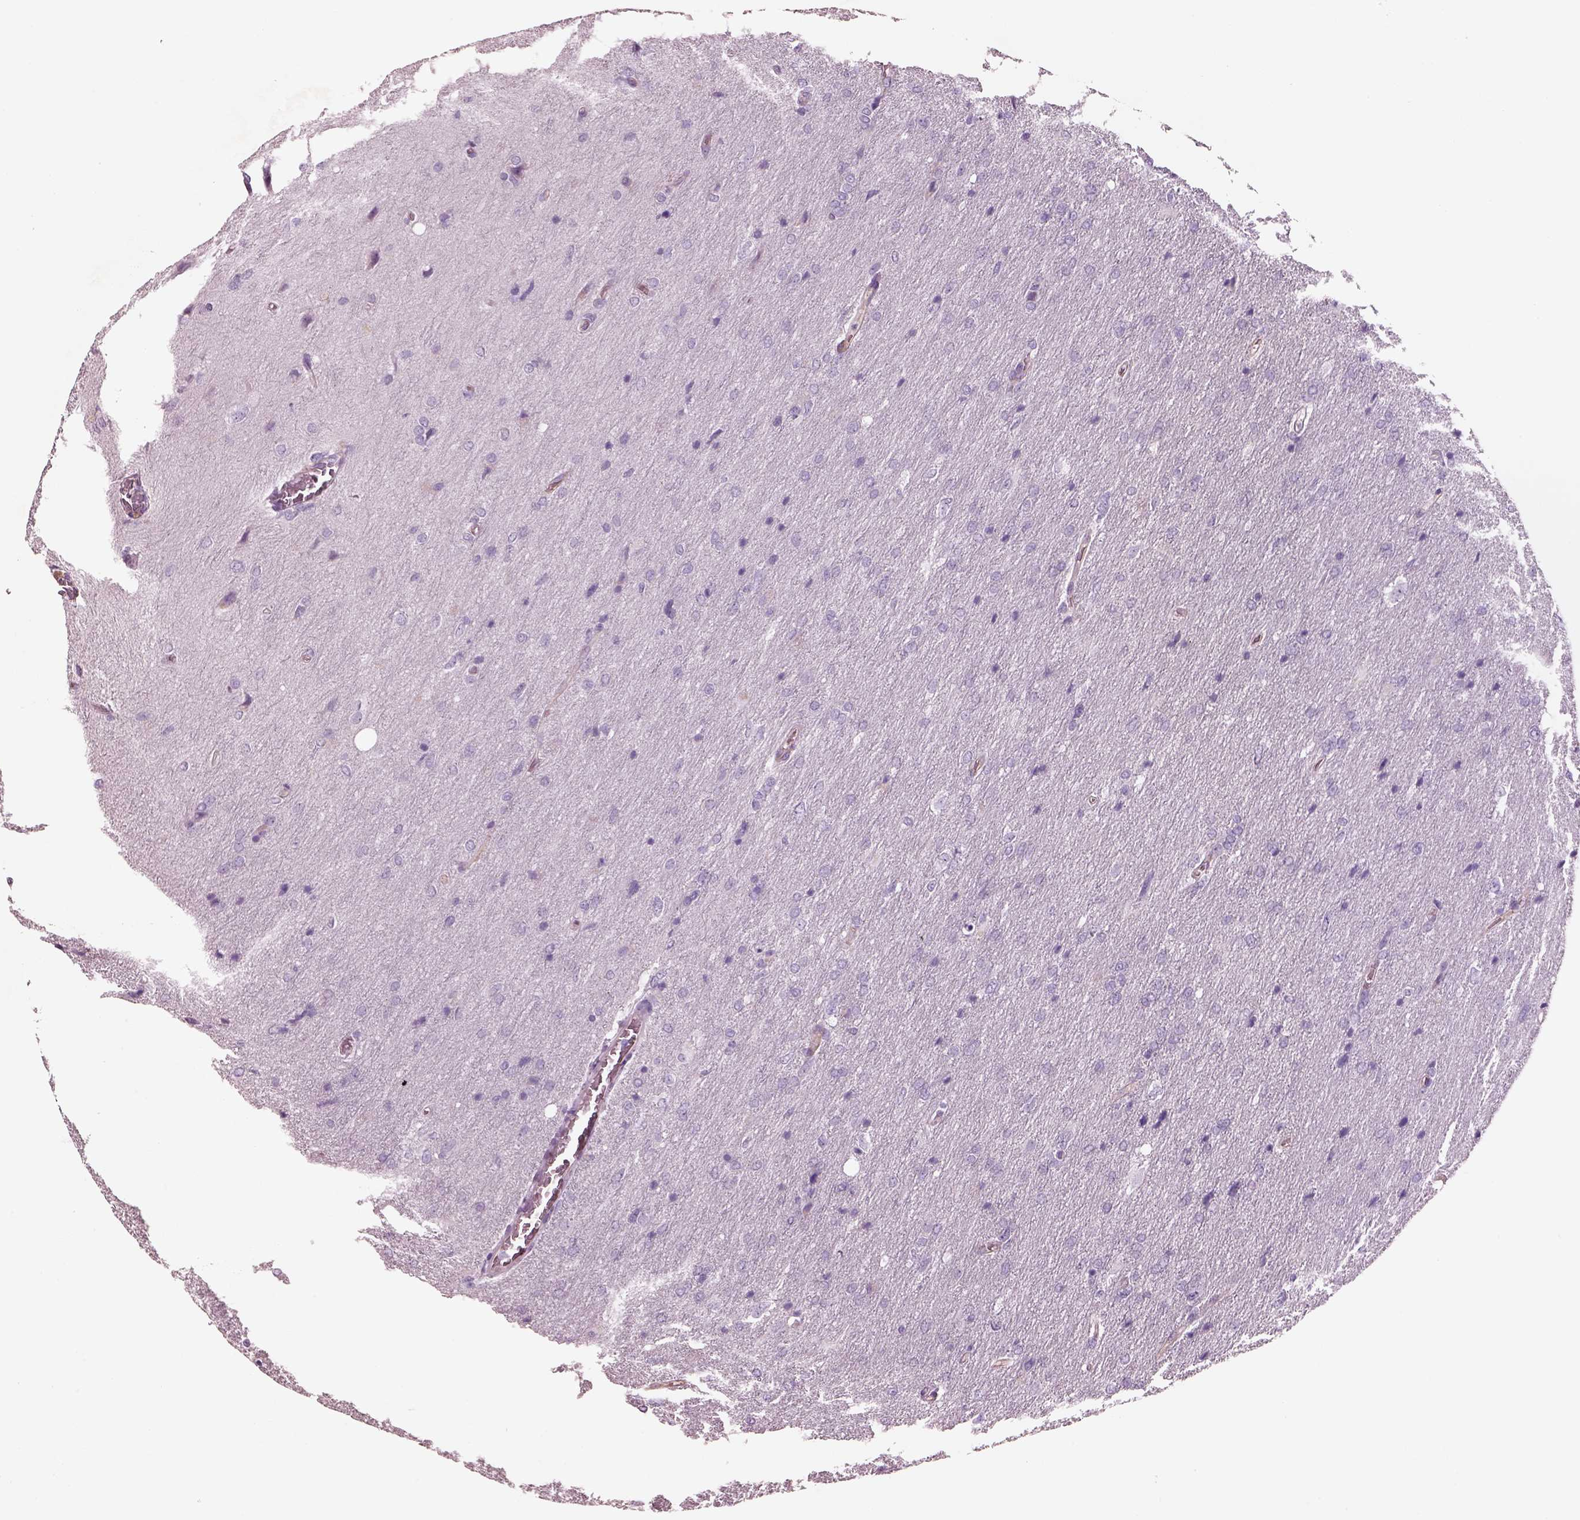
{"staining": {"intensity": "negative", "quantity": "none", "location": "none"}, "tissue": "glioma", "cell_type": "Tumor cells", "image_type": "cancer", "snomed": [{"axis": "morphology", "description": "Glioma, malignant, High grade"}, {"axis": "topography", "description": "Brain"}], "caption": "High magnification brightfield microscopy of high-grade glioma (malignant) stained with DAB (brown) and counterstained with hematoxylin (blue): tumor cells show no significant positivity.", "gene": "IGLL1", "patient": {"sex": "male", "age": 53}}